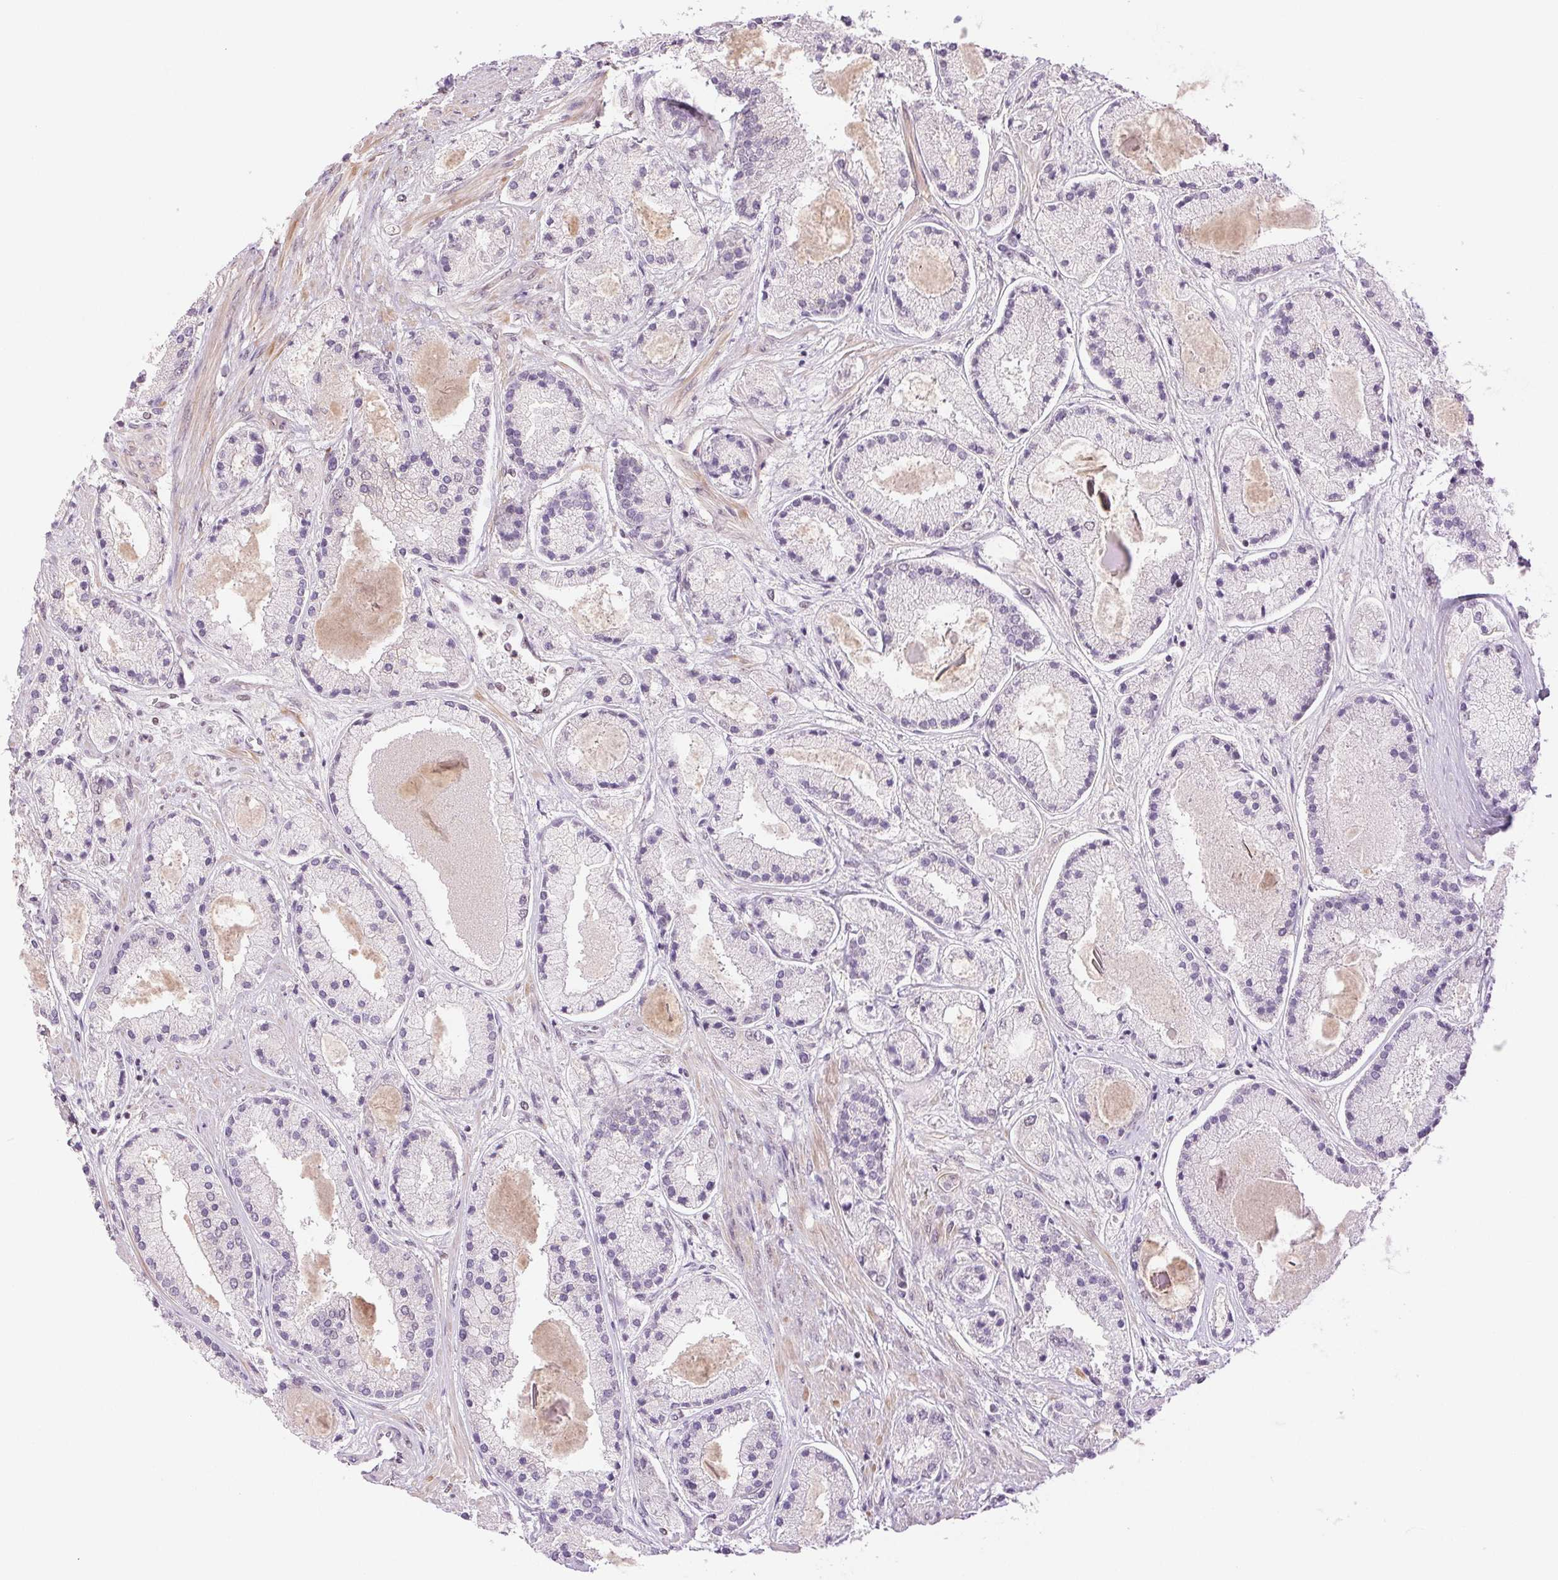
{"staining": {"intensity": "negative", "quantity": "none", "location": "none"}, "tissue": "prostate cancer", "cell_type": "Tumor cells", "image_type": "cancer", "snomed": [{"axis": "morphology", "description": "Adenocarcinoma, High grade"}, {"axis": "topography", "description": "Prostate"}], "caption": "Prostate cancer stained for a protein using immunohistochemistry (IHC) displays no staining tumor cells.", "gene": "RPRD1B", "patient": {"sex": "male", "age": 67}}